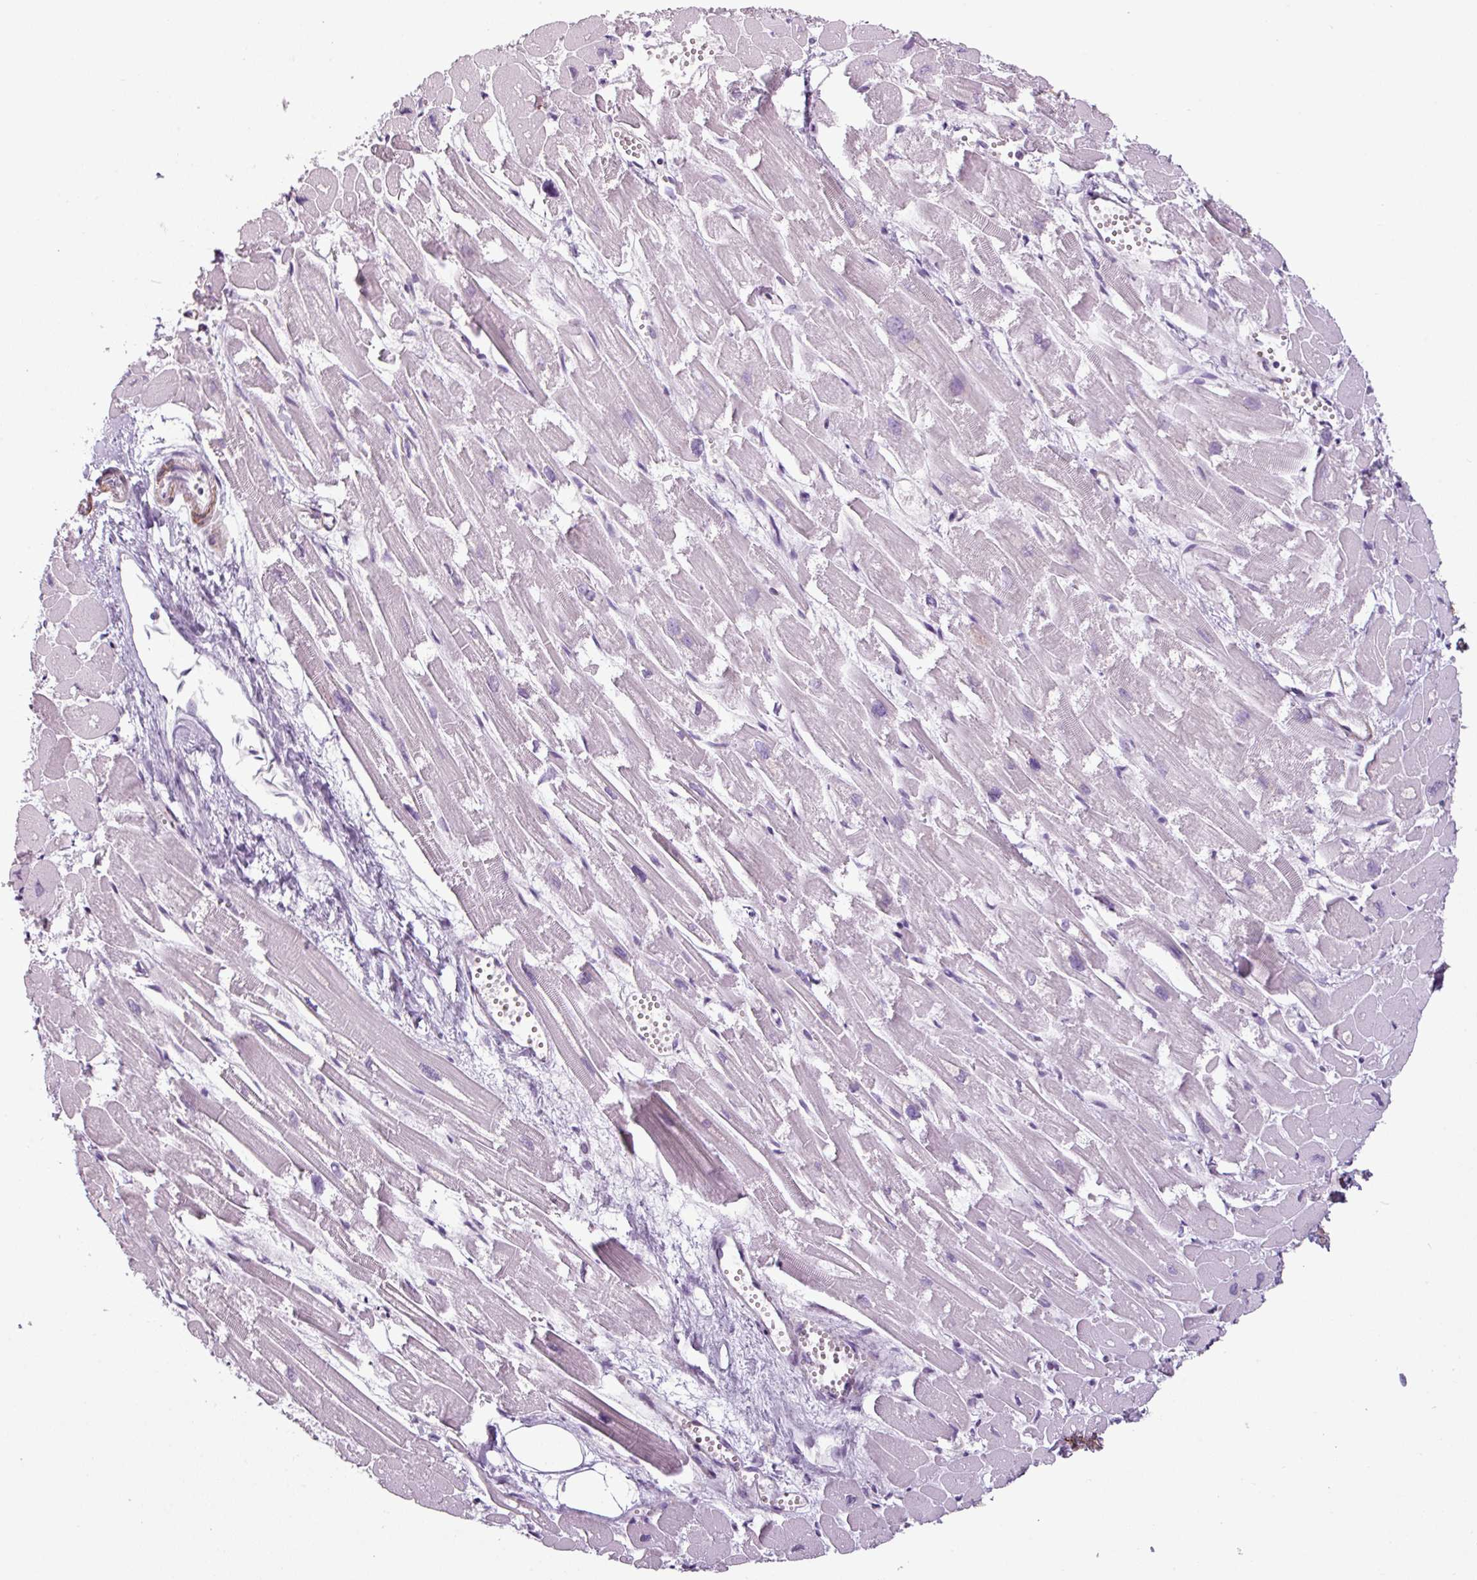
{"staining": {"intensity": "negative", "quantity": "none", "location": "none"}, "tissue": "heart muscle", "cell_type": "Cardiomyocytes", "image_type": "normal", "snomed": [{"axis": "morphology", "description": "Normal tissue, NOS"}, {"axis": "topography", "description": "Heart"}], "caption": "Cardiomyocytes are negative for protein expression in unremarkable human heart muscle.", "gene": "ATP10A", "patient": {"sex": "male", "age": 54}}